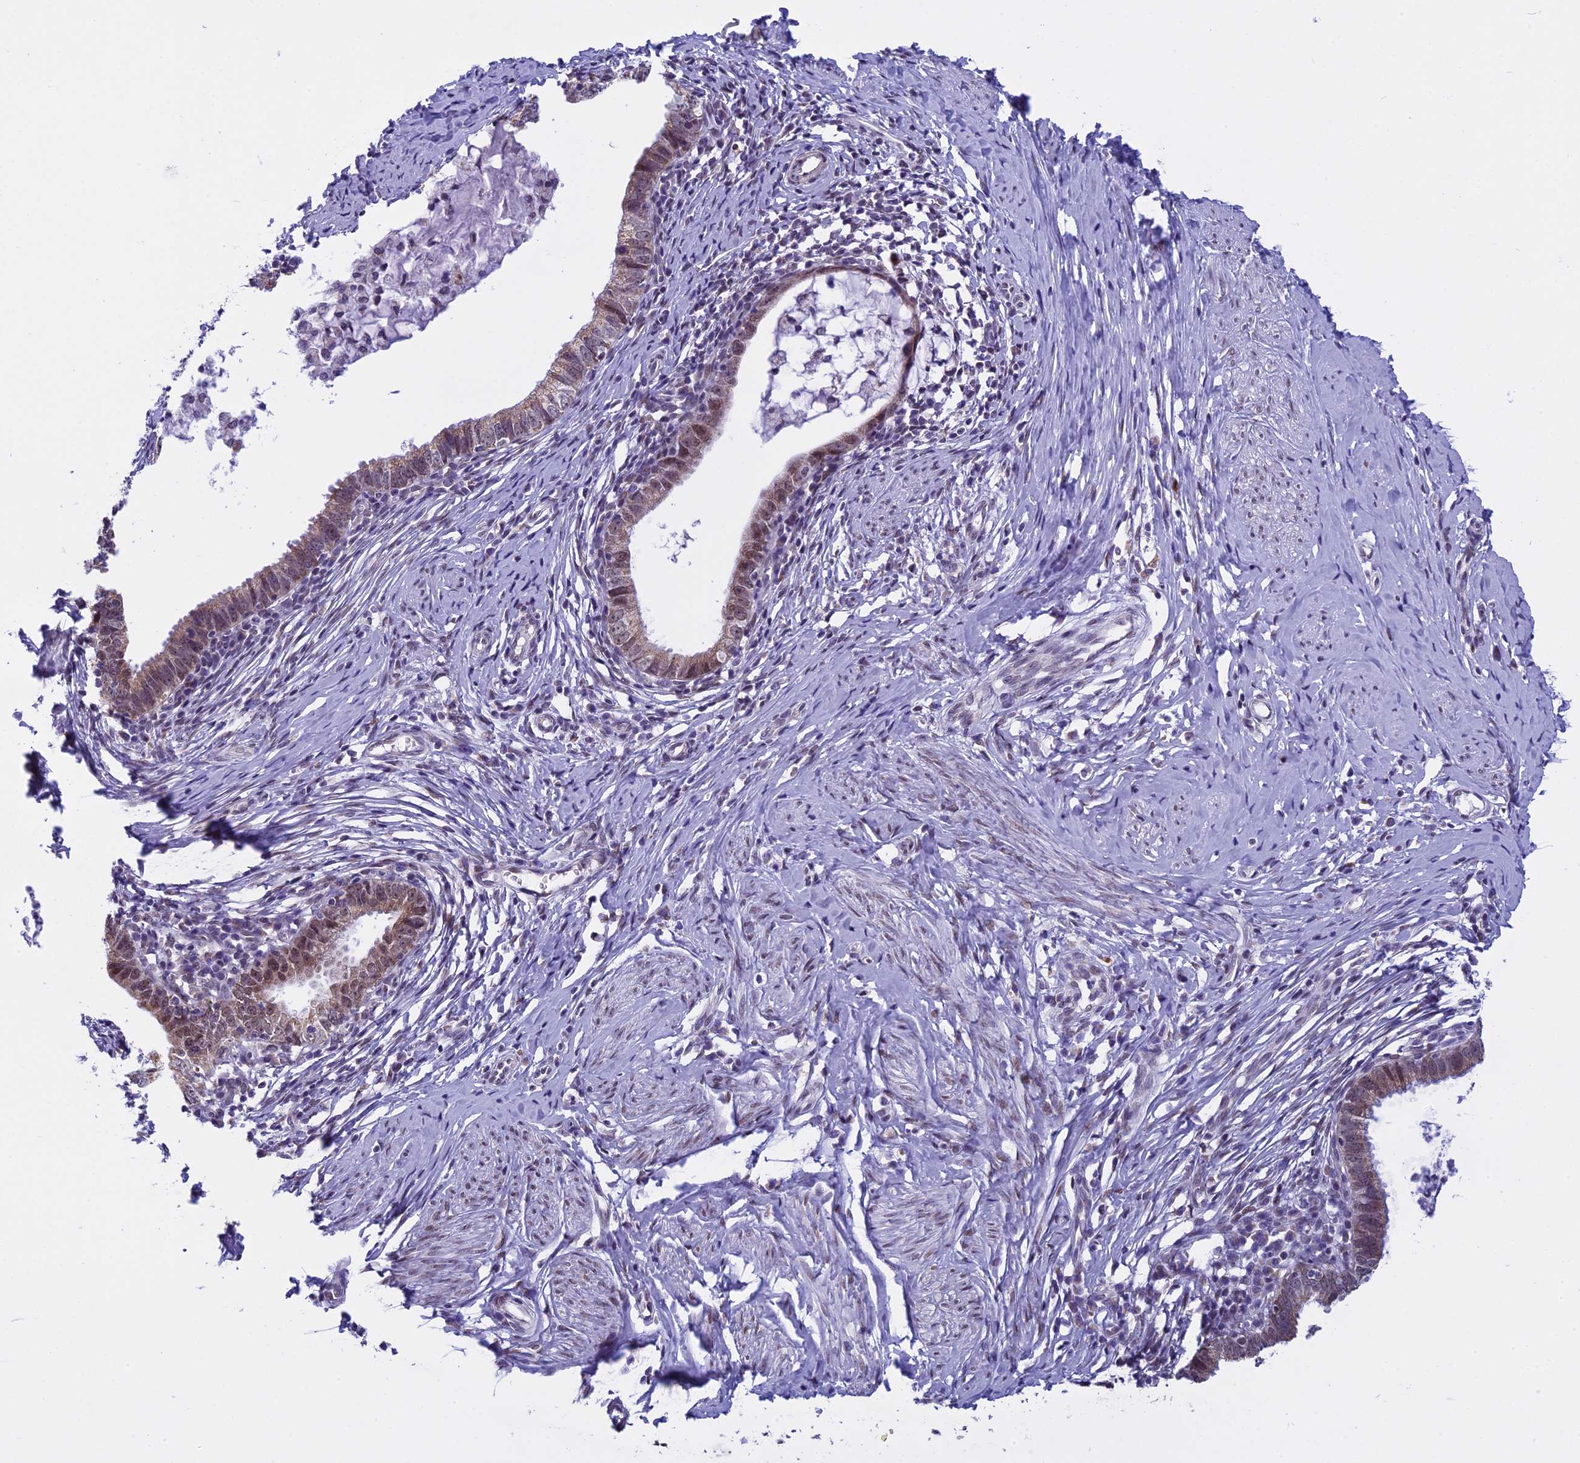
{"staining": {"intensity": "moderate", "quantity": ">75%", "location": "cytoplasmic/membranous,nuclear"}, "tissue": "cervical cancer", "cell_type": "Tumor cells", "image_type": "cancer", "snomed": [{"axis": "morphology", "description": "Adenocarcinoma, NOS"}, {"axis": "topography", "description": "Cervix"}], "caption": "Immunohistochemistry (IHC) photomicrograph of cervical adenocarcinoma stained for a protein (brown), which shows medium levels of moderate cytoplasmic/membranous and nuclear staining in about >75% of tumor cells.", "gene": "ZNF317", "patient": {"sex": "female", "age": 36}}